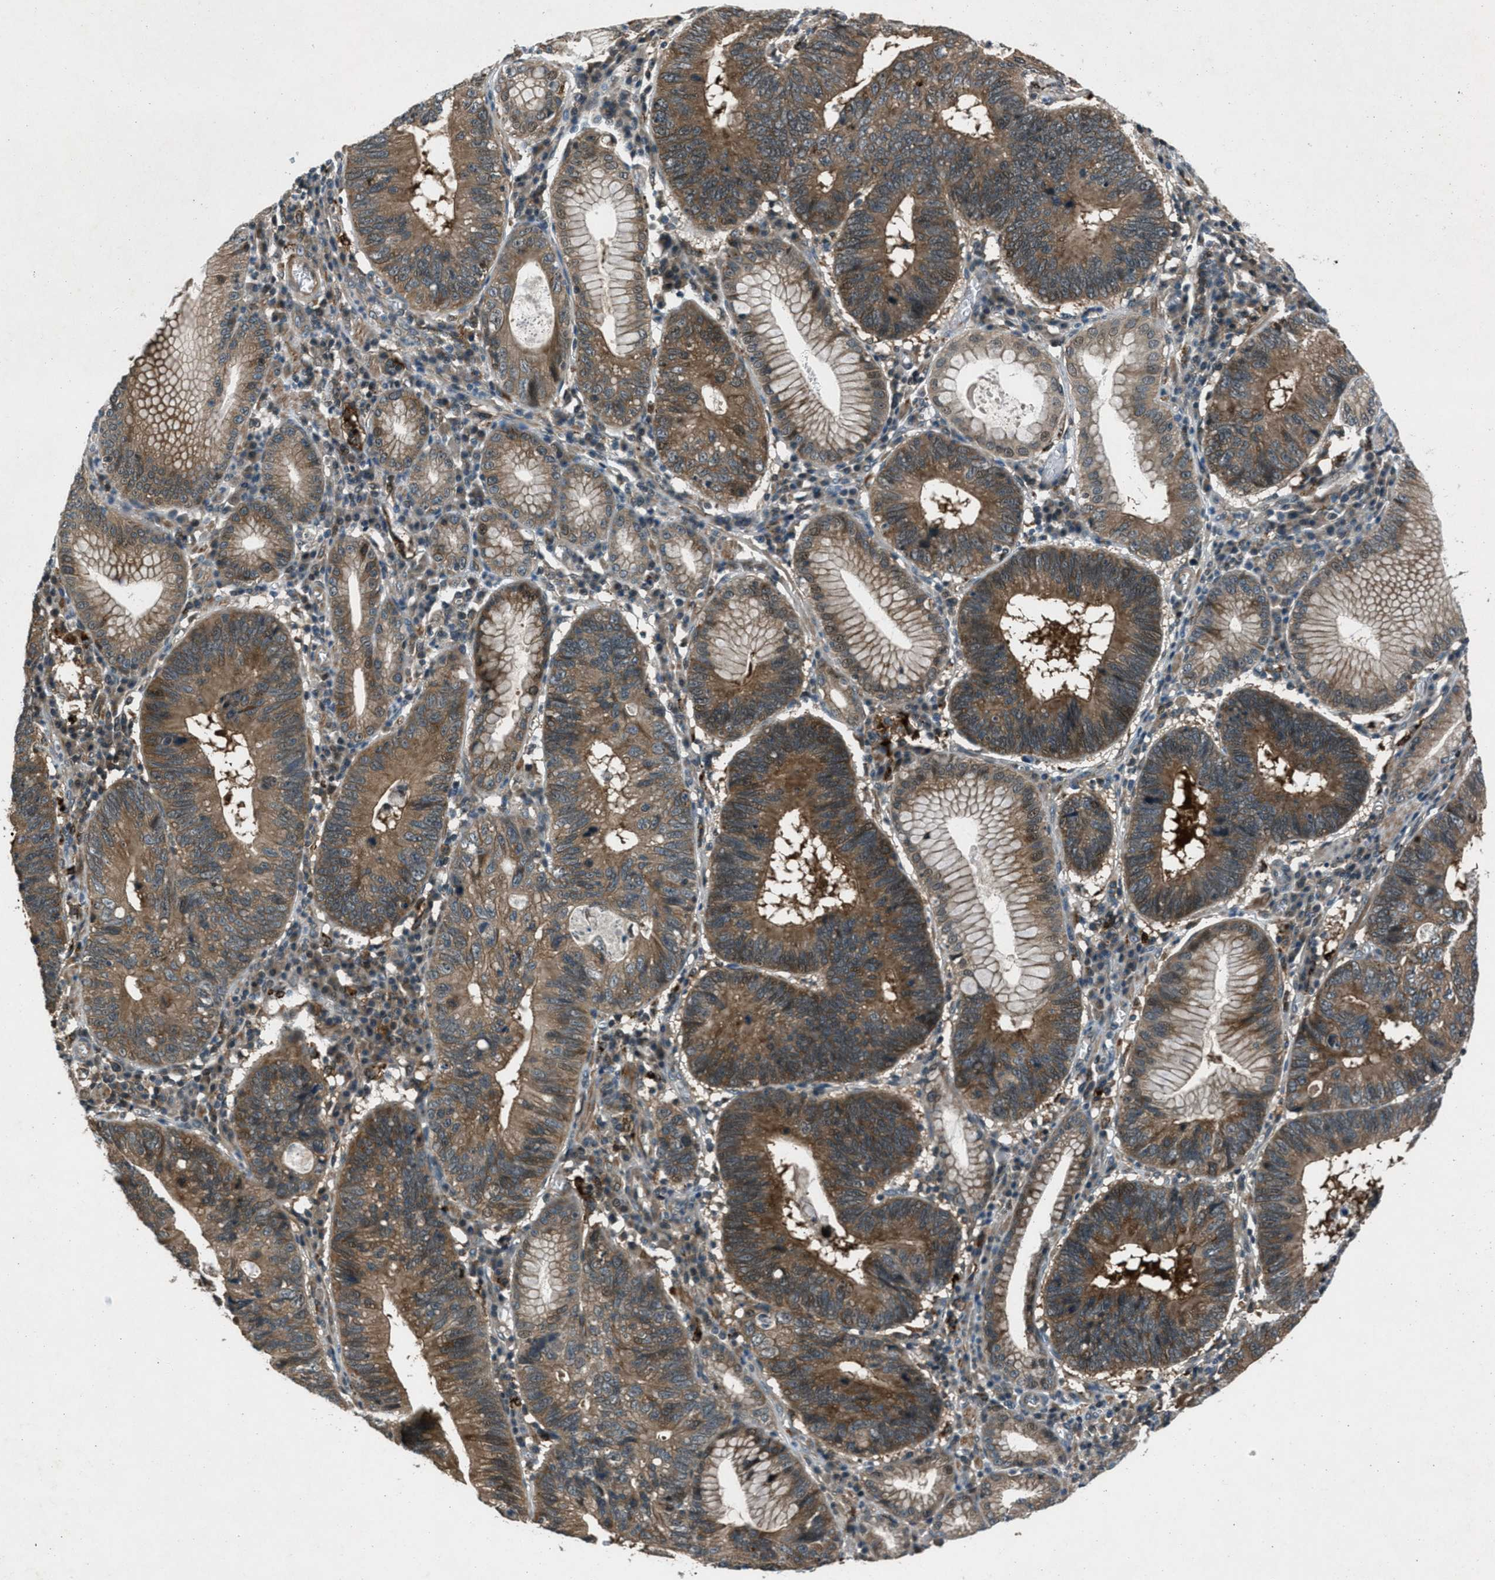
{"staining": {"intensity": "moderate", "quantity": ">75%", "location": "cytoplasmic/membranous"}, "tissue": "stomach cancer", "cell_type": "Tumor cells", "image_type": "cancer", "snomed": [{"axis": "morphology", "description": "Adenocarcinoma, NOS"}, {"axis": "topography", "description": "Stomach"}], "caption": "Stomach cancer (adenocarcinoma) tissue exhibits moderate cytoplasmic/membranous positivity in approximately >75% of tumor cells, visualized by immunohistochemistry. The protein is shown in brown color, while the nuclei are stained blue.", "gene": "EPSTI1", "patient": {"sex": "male", "age": 59}}